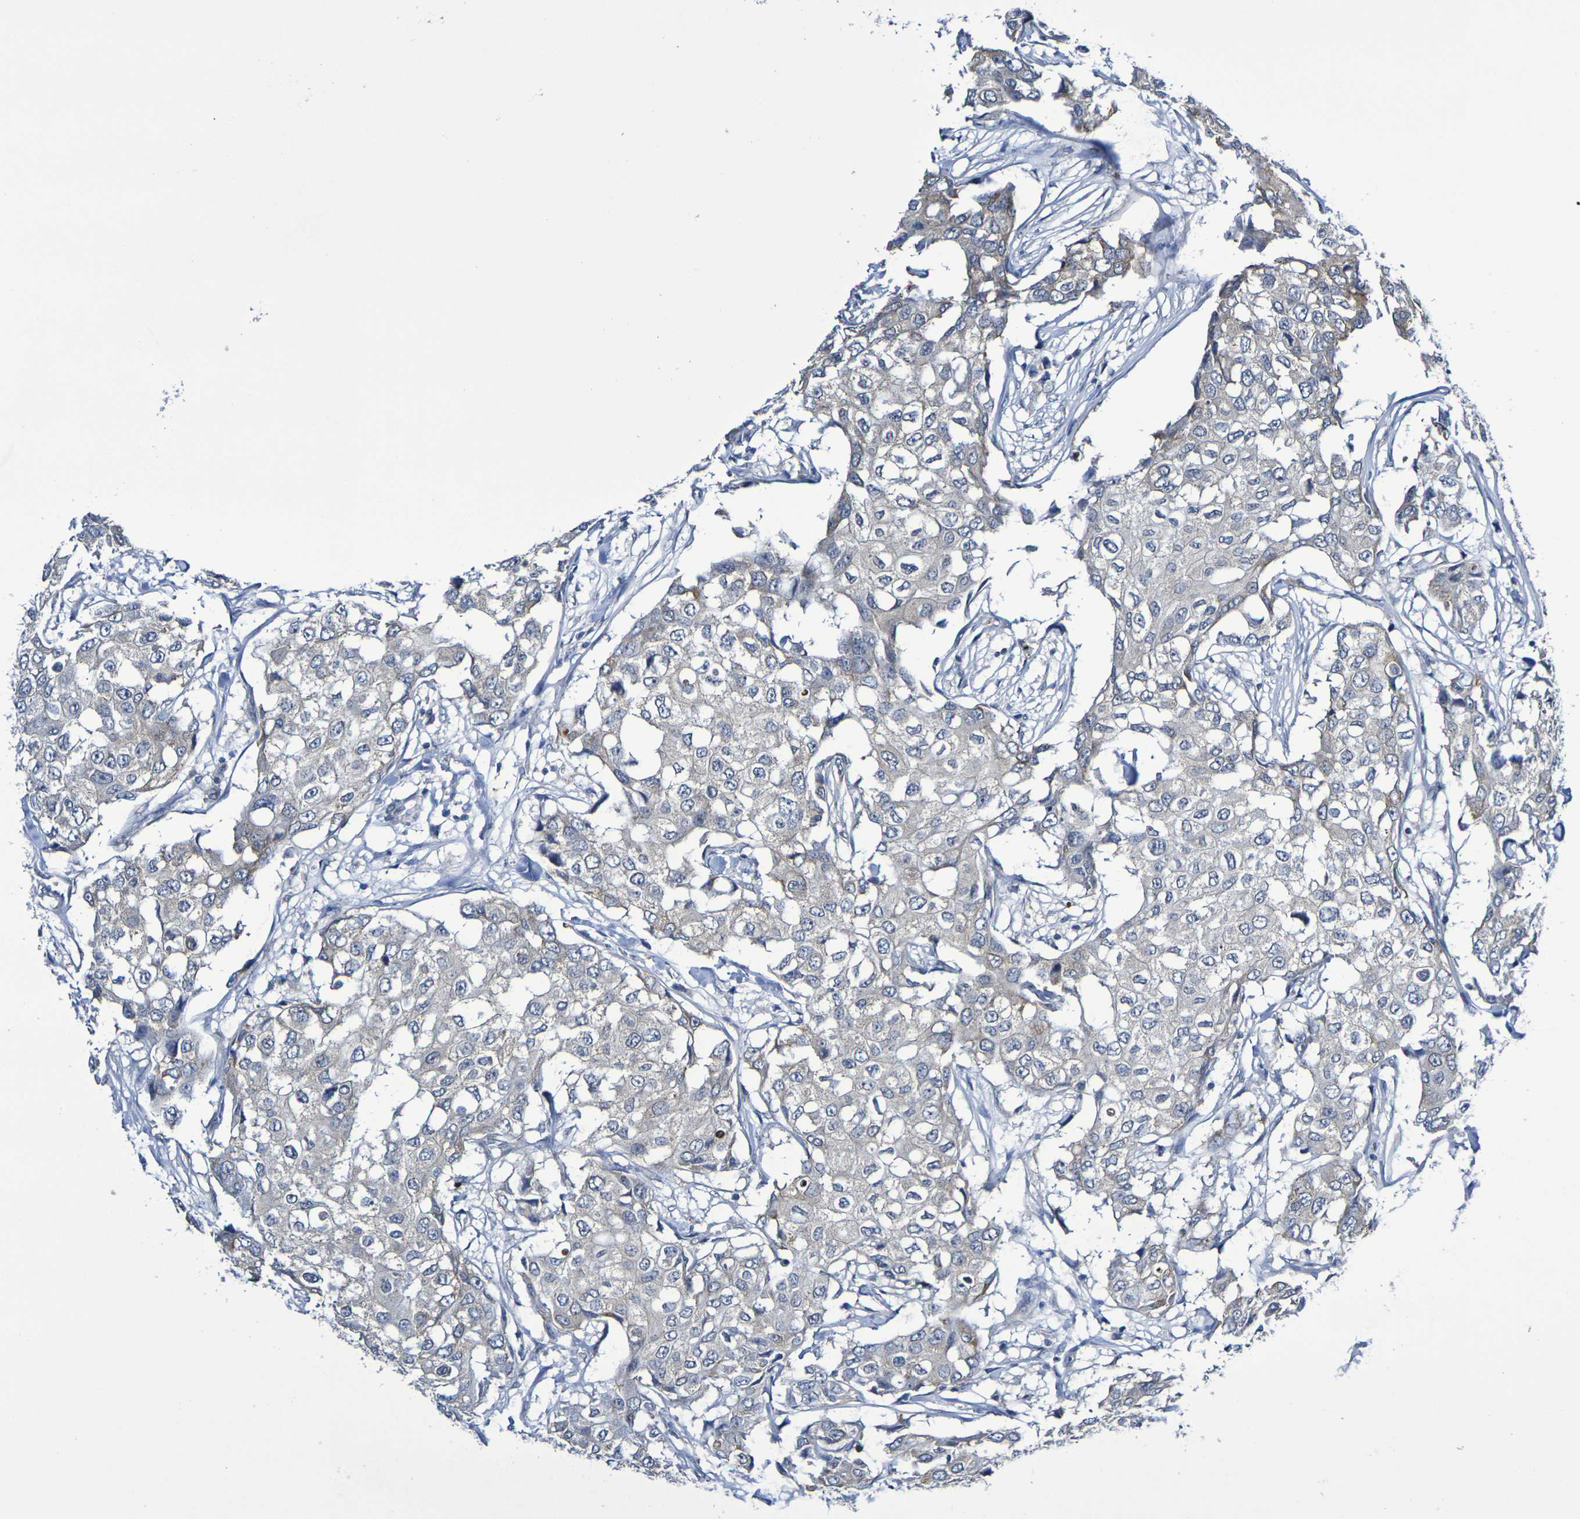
{"staining": {"intensity": "weak", "quantity": ">75%", "location": "cytoplasmic/membranous"}, "tissue": "breast cancer", "cell_type": "Tumor cells", "image_type": "cancer", "snomed": [{"axis": "morphology", "description": "Duct carcinoma"}, {"axis": "topography", "description": "Breast"}], "caption": "Approximately >75% of tumor cells in breast intraductal carcinoma show weak cytoplasmic/membranous protein expression as visualized by brown immunohistochemical staining.", "gene": "CHRNB1", "patient": {"sex": "female", "age": 27}}